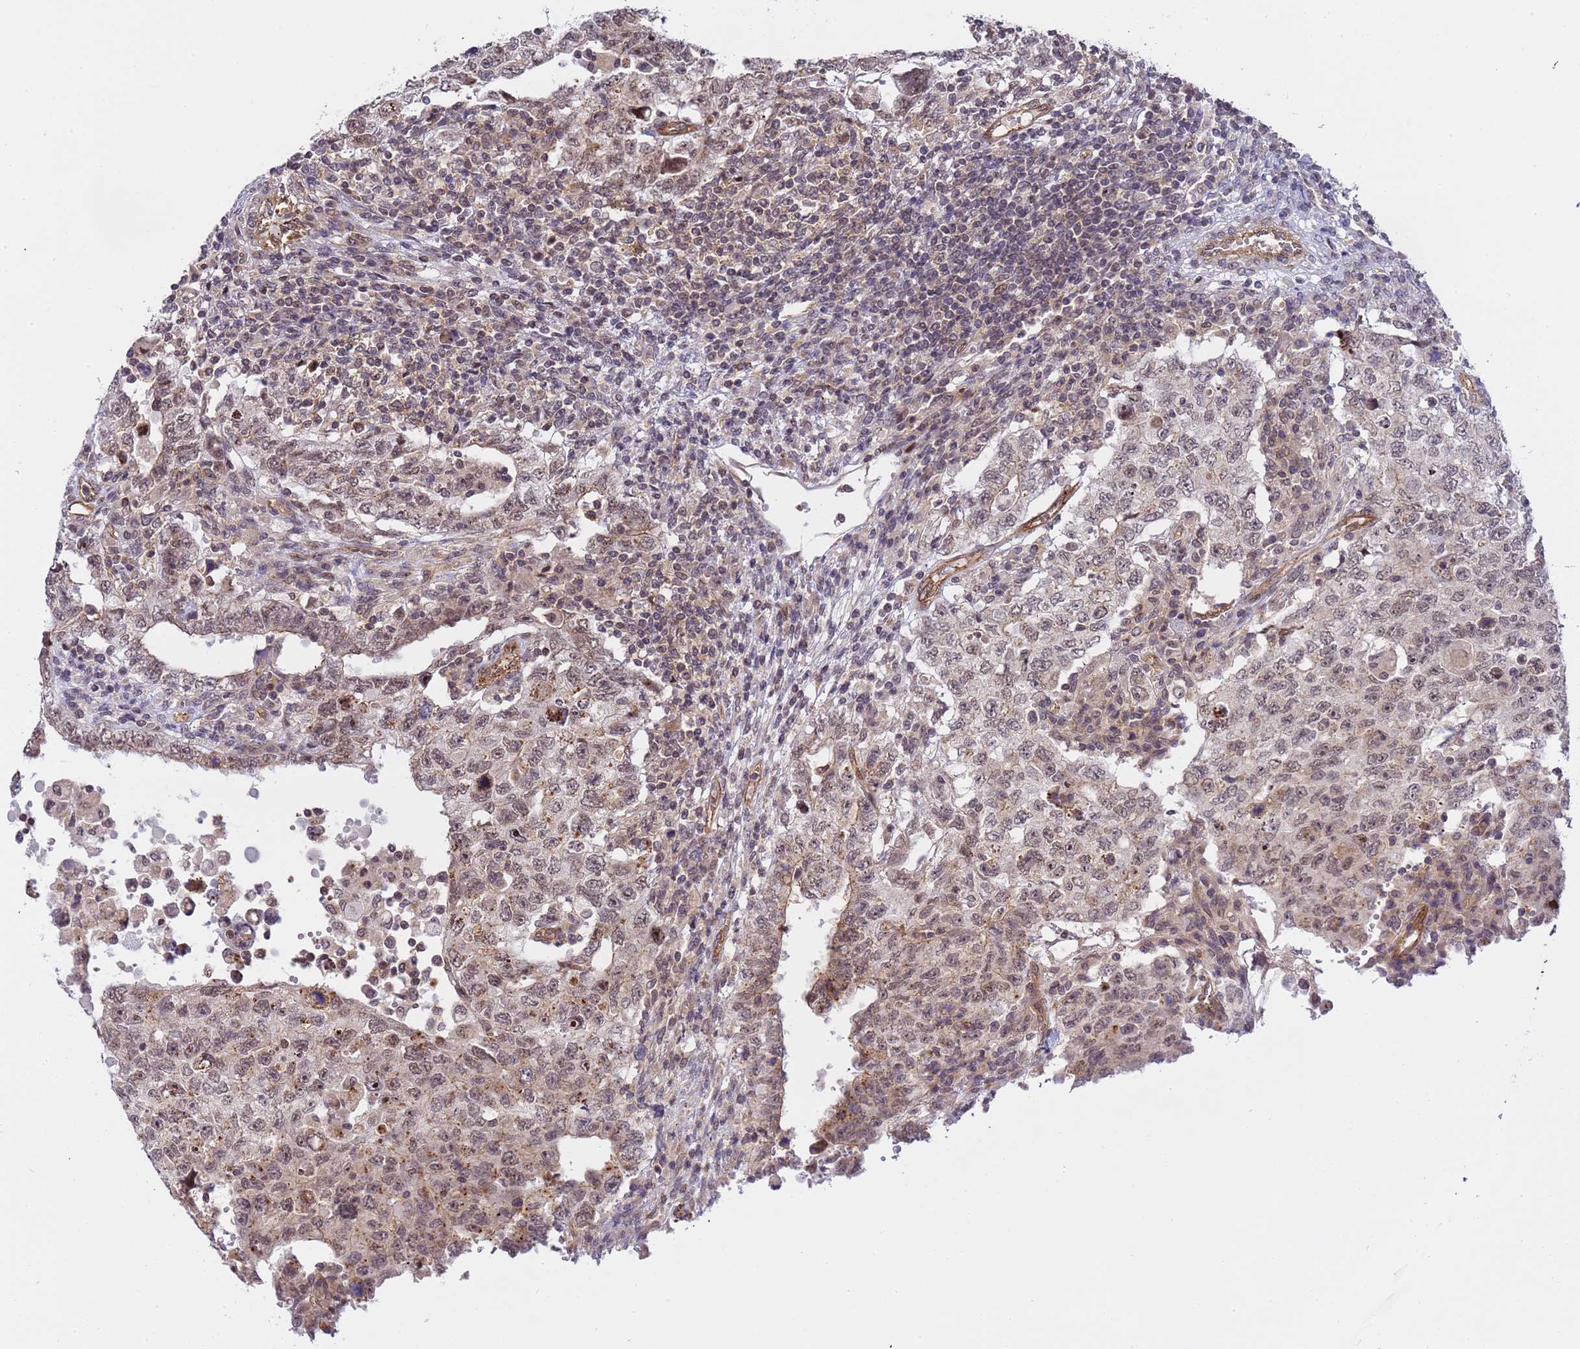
{"staining": {"intensity": "weak", "quantity": ">75%", "location": "nuclear"}, "tissue": "testis cancer", "cell_type": "Tumor cells", "image_type": "cancer", "snomed": [{"axis": "morphology", "description": "Carcinoma, Embryonal, NOS"}, {"axis": "topography", "description": "Testis"}], "caption": "The histopathology image reveals staining of testis embryonal carcinoma, revealing weak nuclear protein staining (brown color) within tumor cells.", "gene": "EMC2", "patient": {"sex": "male", "age": 26}}